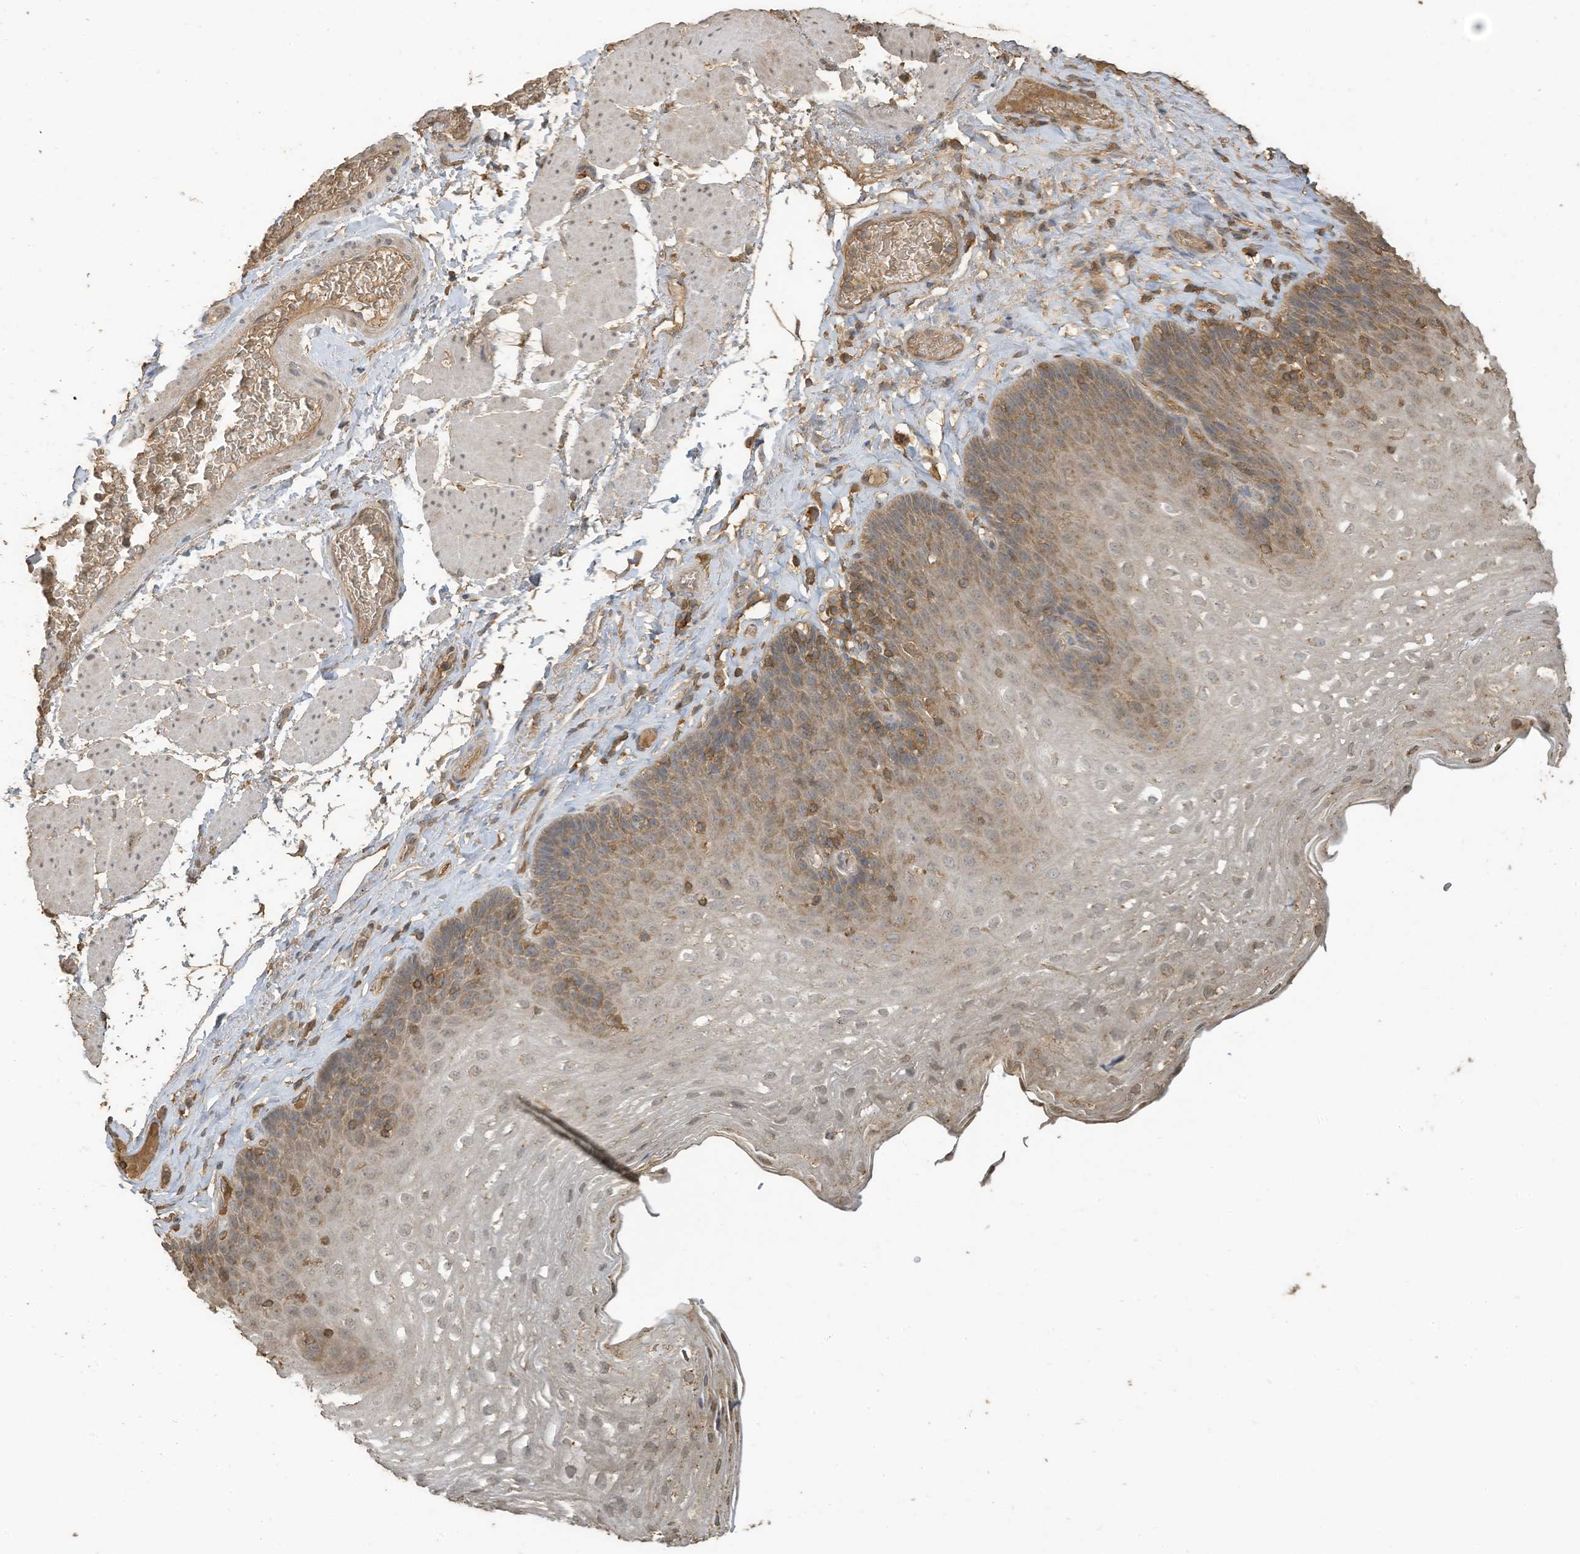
{"staining": {"intensity": "moderate", "quantity": "25%-75%", "location": "cytoplasmic/membranous"}, "tissue": "esophagus", "cell_type": "Squamous epithelial cells", "image_type": "normal", "snomed": [{"axis": "morphology", "description": "Normal tissue, NOS"}, {"axis": "topography", "description": "Esophagus"}], "caption": "Immunohistochemical staining of unremarkable human esophagus shows moderate cytoplasmic/membranous protein staining in approximately 25%-75% of squamous epithelial cells.", "gene": "COX10", "patient": {"sex": "female", "age": 66}}